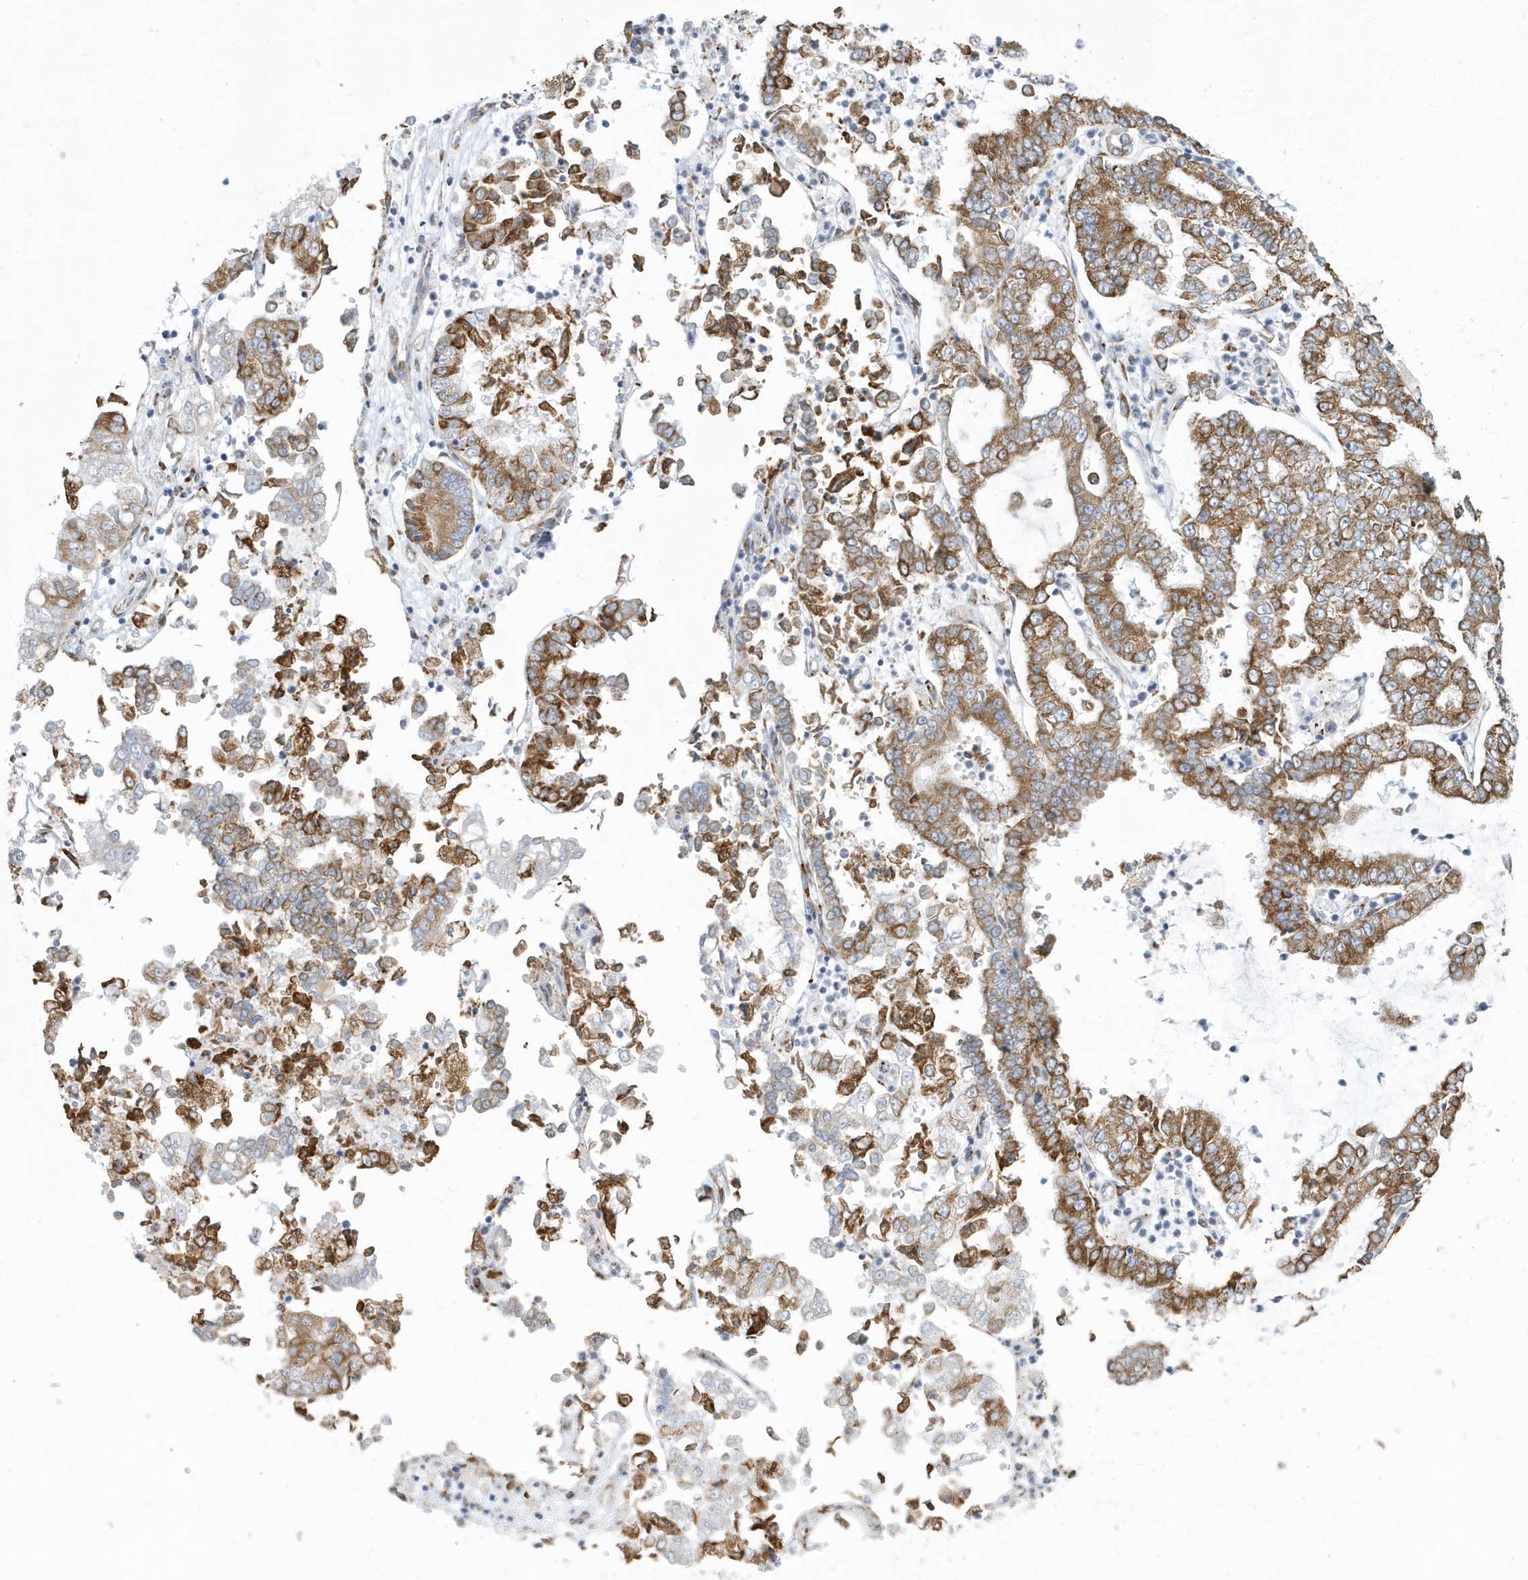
{"staining": {"intensity": "moderate", "quantity": "25%-75%", "location": "cytoplasmic/membranous"}, "tissue": "stomach cancer", "cell_type": "Tumor cells", "image_type": "cancer", "snomed": [{"axis": "morphology", "description": "Adenocarcinoma, NOS"}, {"axis": "topography", "description": "Stomach"}], "caption": "The histopathology image demonstrates staining of adenocarcinoma (stomach), revealing moderate cytoplasmic/membranous protein positivity (brown color) within tumor cells.", "gene": "DCAF1", "patient": {"sex": "male", "age": 76}}